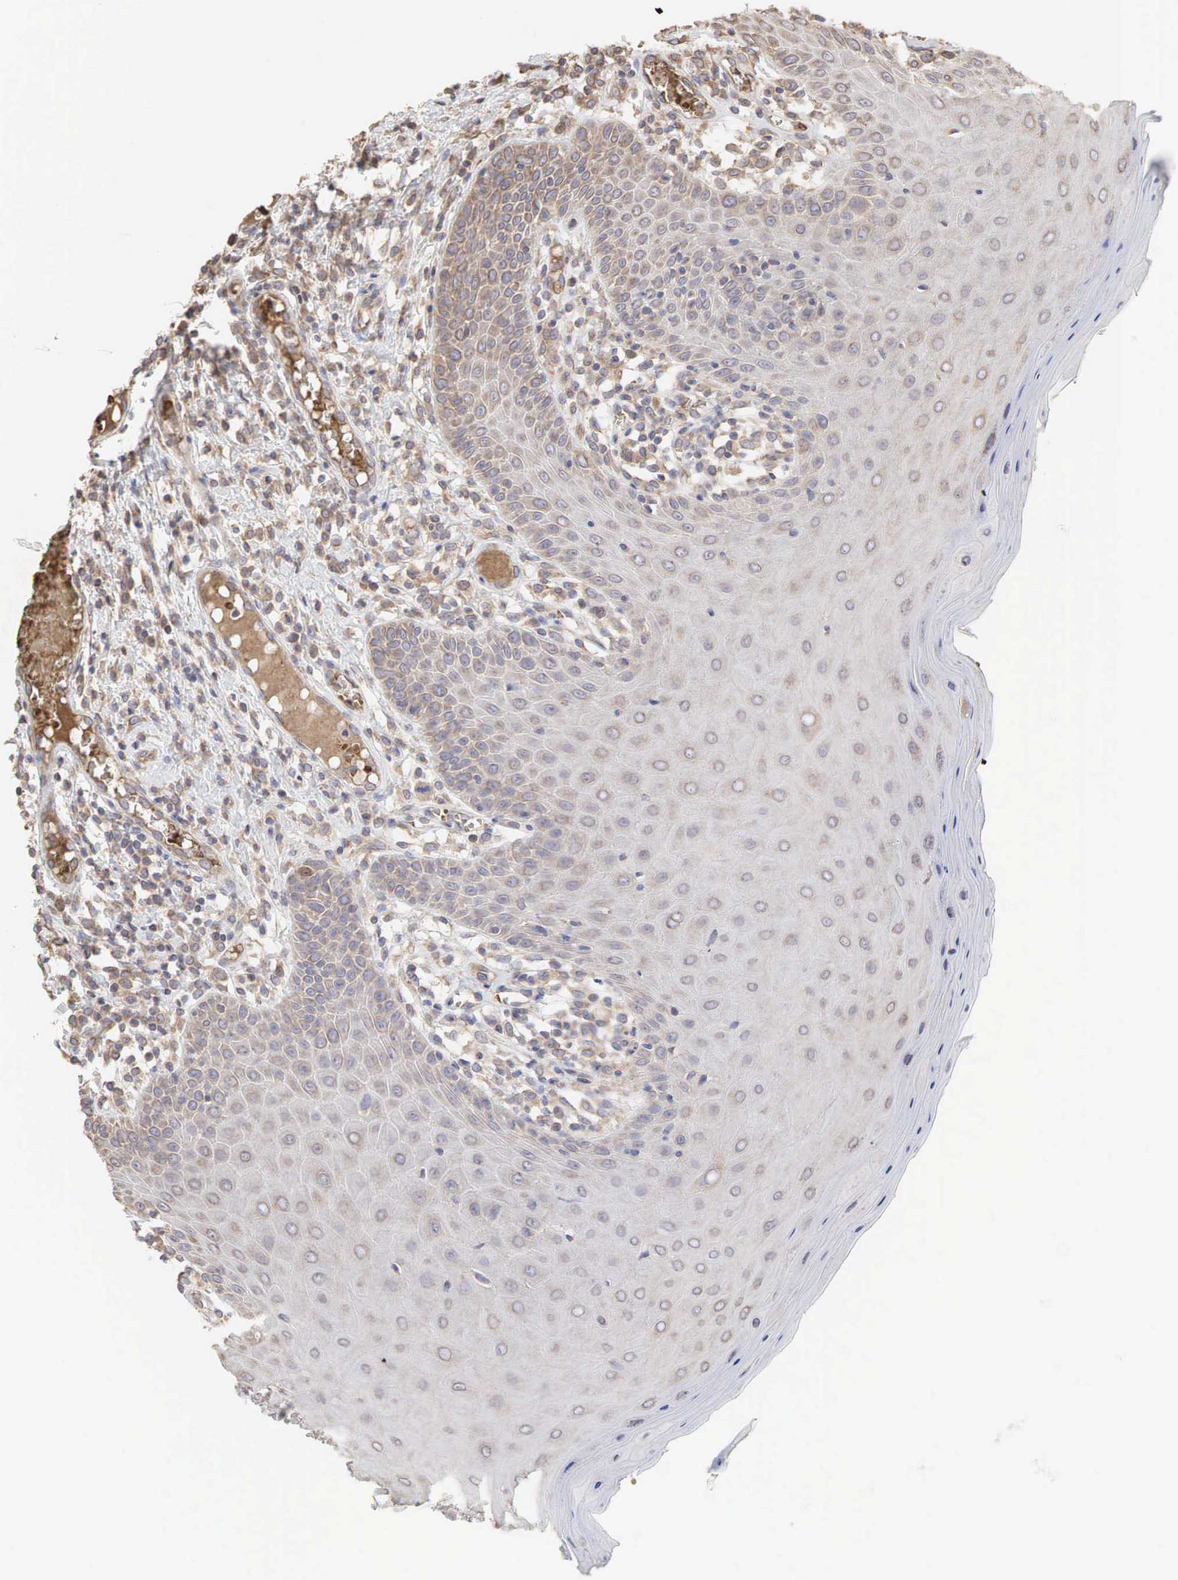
{"staining": {"intensity": "weak", "quantity": "25%-75%", "location": "cytoplasmic/membranous"}, "tissue": "oral mucosa", "cell_type": "Squamous epithelial cells", "image_type": "normal", "snomed": [{"axis": "morphology", "description": "Normal tissue, NOS"}, {"axis": "topography", "description": "Oral tissue"}], "caption": "IHC (DAB (3,3'-diaminobenzidine)) staining of normal oral mucosa exhibits weak cytoplasmic/membranous protein staining in about 25%-75% of squamous epithelial cells. Immunohistochemistry (ihc) stains the protein in brown and the nuclei are stained blue.", "gene": "PABPC5", "patient": {"sex": "female", "age": 56}}